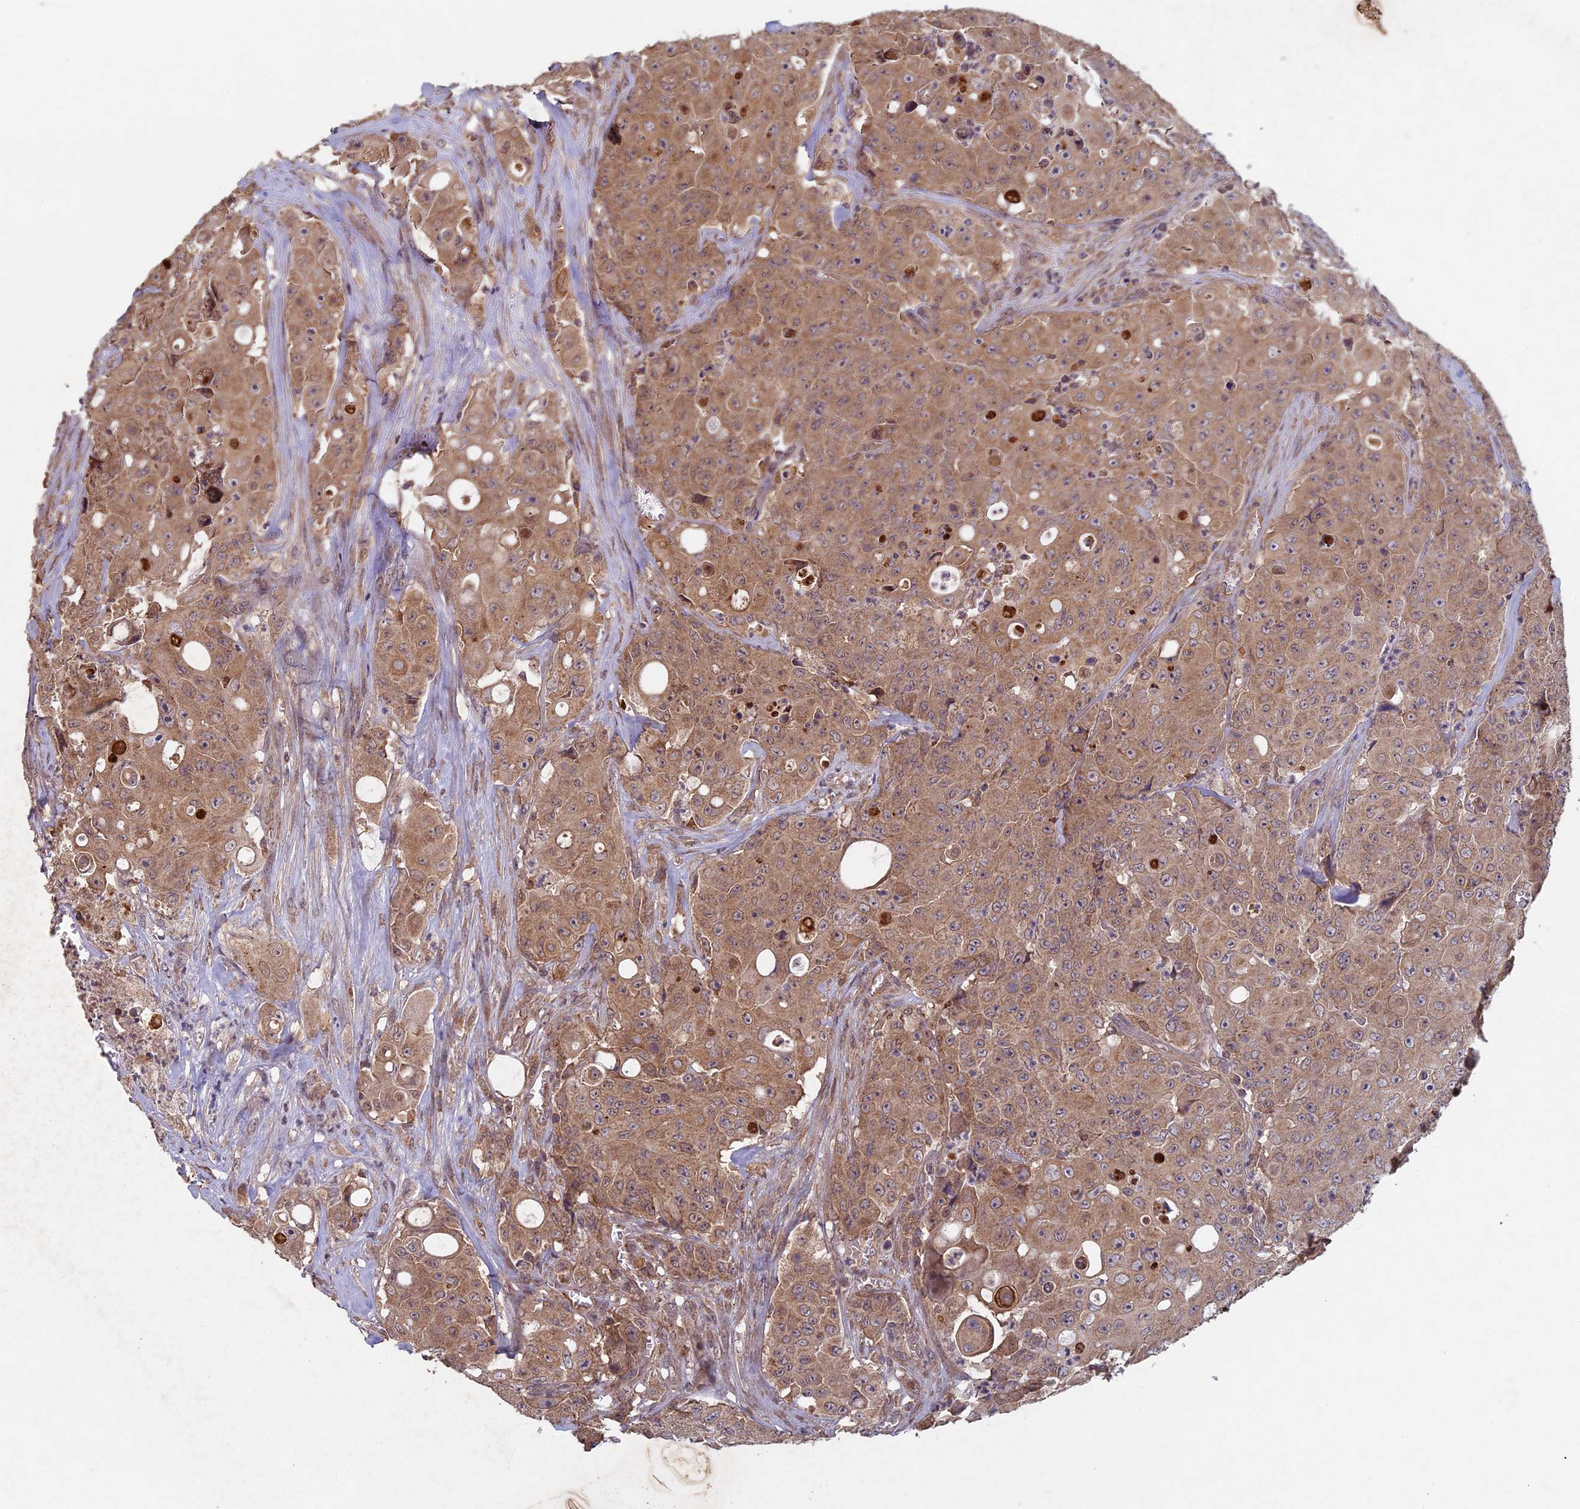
{"staining": {"intensity": "moderate", "quantity": ">75%", "location": "cytoplasmic/membranous"}, "tissue": "colorectal cancer", "cell_type": "Tumor cells", "image_type": "cancer", "snomed": [{"axis": "morphology", "description": "Adenocarcinoma, NOS"}, {"axis": "topography", "description": "Colon"}], "caption": "A histopathology image of human colorectal cancer (adenocarcinoma) stained for a protein displays moderate cytoplasmic/membranous brown staining in tumor cells.", "gene": "RCCD1", "patient": {"sex": "male", "age": 51}}